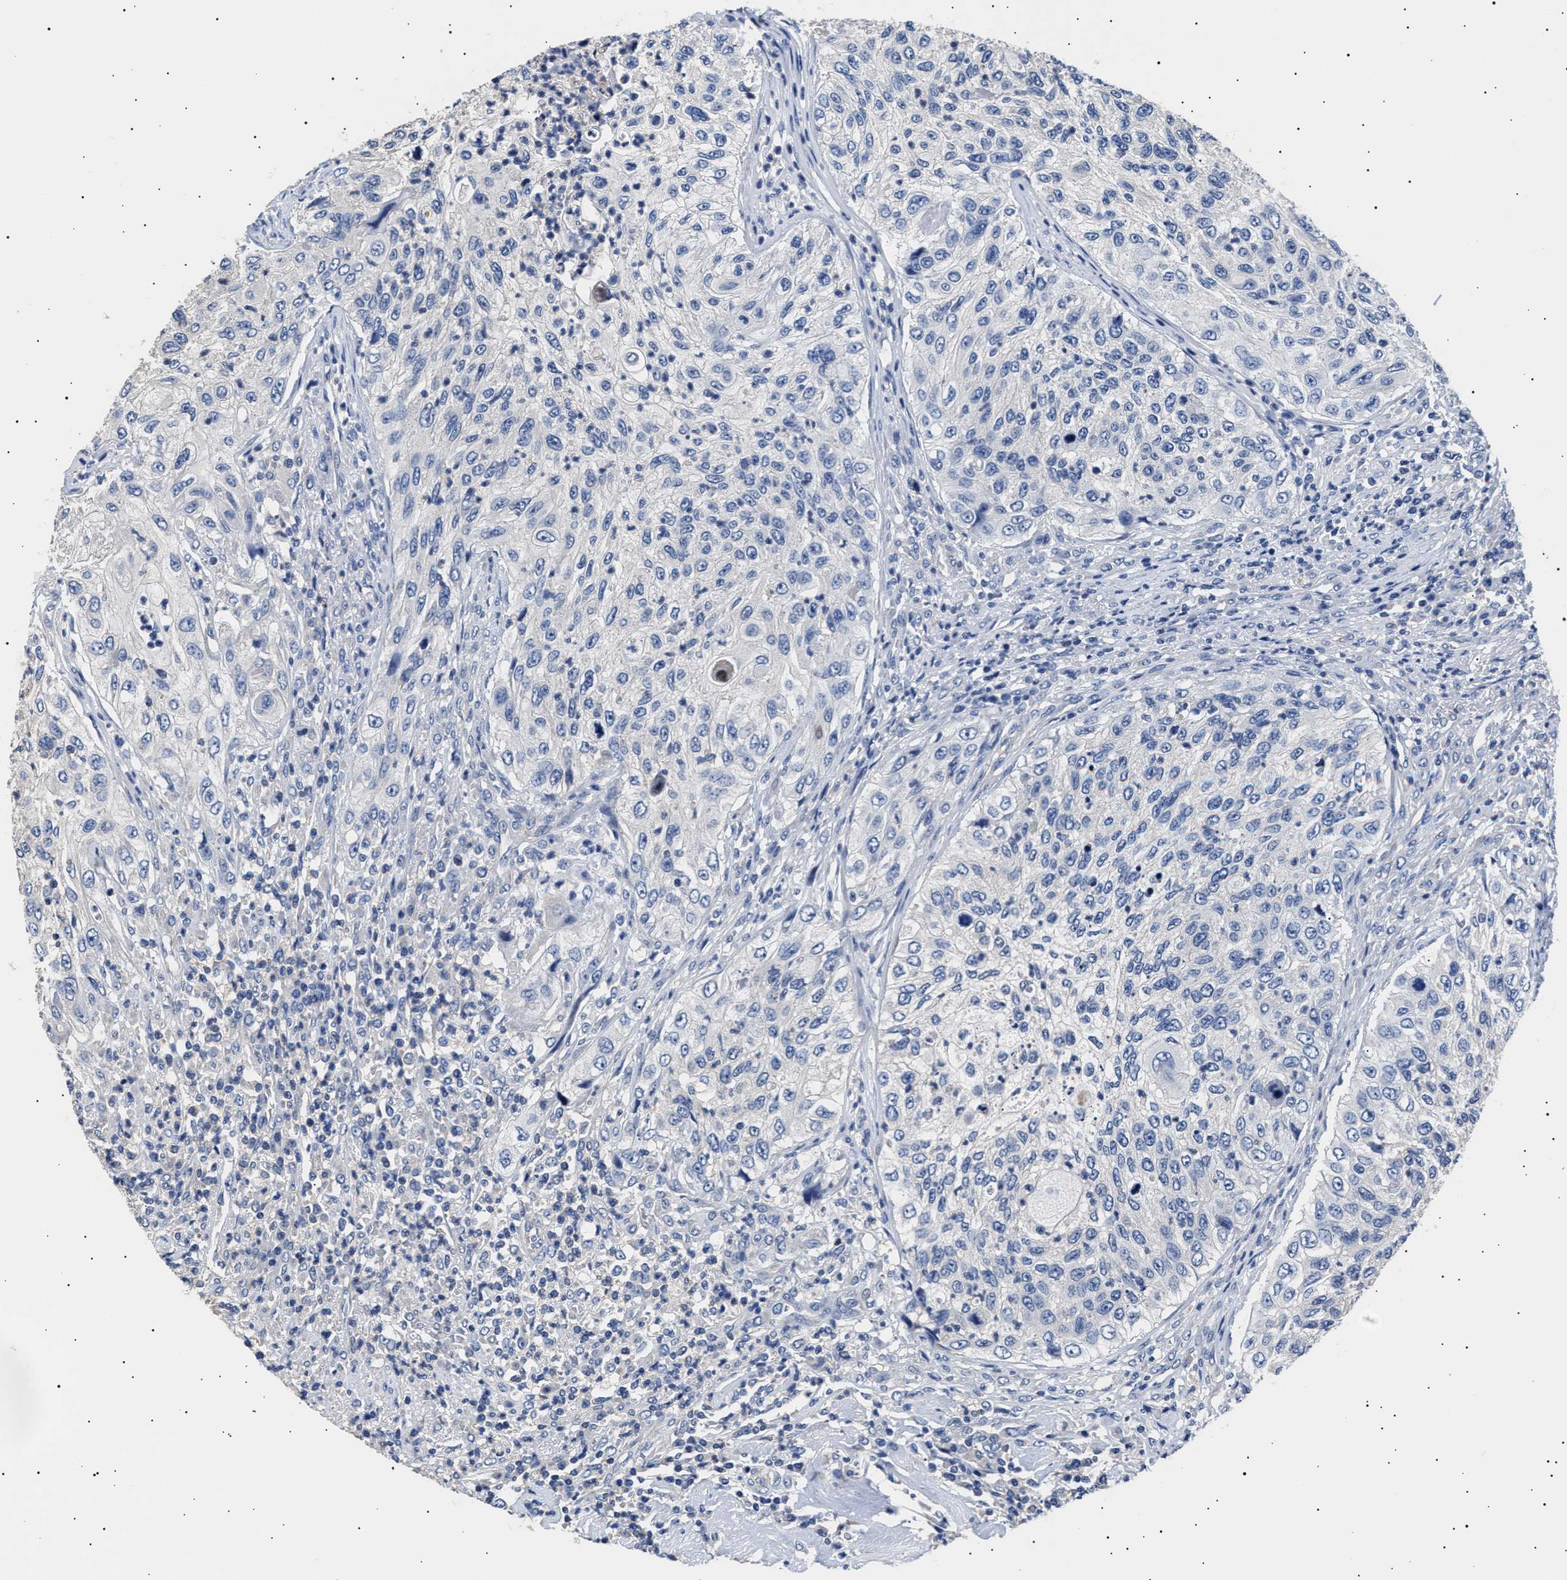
{"staining": {"intensity": "negative", "quantity": "none", "location": "none"}, "tissue": "urothelial cancer", "cell_type": "Tumor cells", "image_type": "cancer", "snomed": [{"axis": "morphology", "description": "Urothelial carcinoma, High grade"}, {"axis": "topography", "description": "Urinary bladder"}], "caption": "DAB (3,3'-diaminobenzidine) immunohistochemical staining of urothelial carcinoma (high-grade) exhibits no significant expression in tumor cells. (Stains: DAB immunohistochemistry with hematoxylin counter stain, Microscopy: brightfield microscopy at high magnification).", "gene": "HEMGN", "patient": {"sex": "female", "age": 60}}